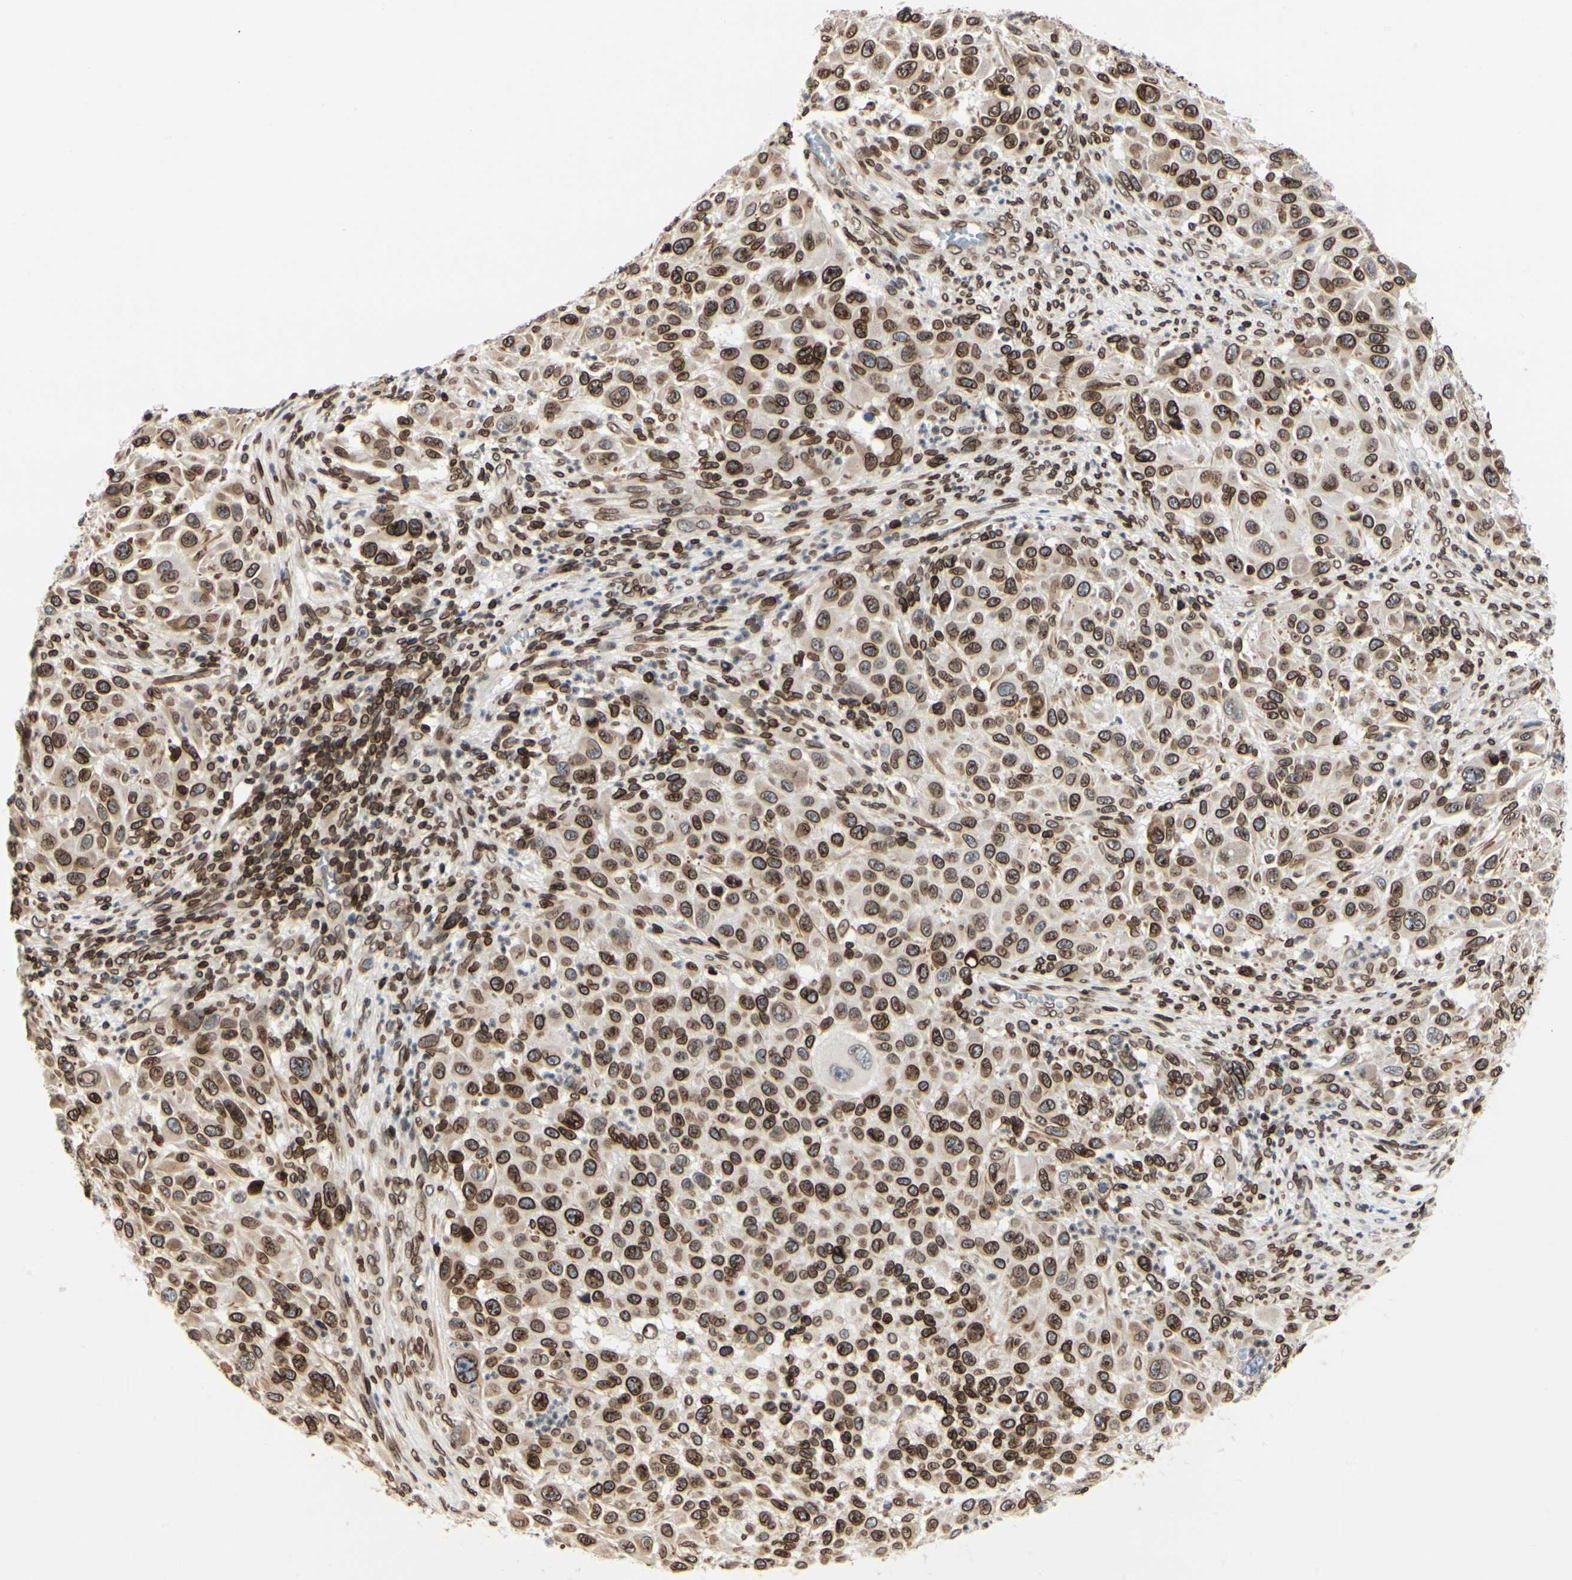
{"staining": {"intensity": "strong", "quantity": ">75%", "location": "cytoplasmic/membranous,nuclear"}, "tissue": "melanoma", "cell_type": "Tumor cells", "image_type": "cancer", "snomed": [{"axis": "morphology", "description": "Malignant melanoma, Metastatic site"}, {"axis": "topography", "description": "Lymph node"}], "caption": "A brown stain shows strong cytoplasmic/membranous and nuclear positivity of a protein in malignant melanoma (metastatic site) tumor cells.", "gene": "TMPO", "patient": {"sex": "male", "age": 61}}